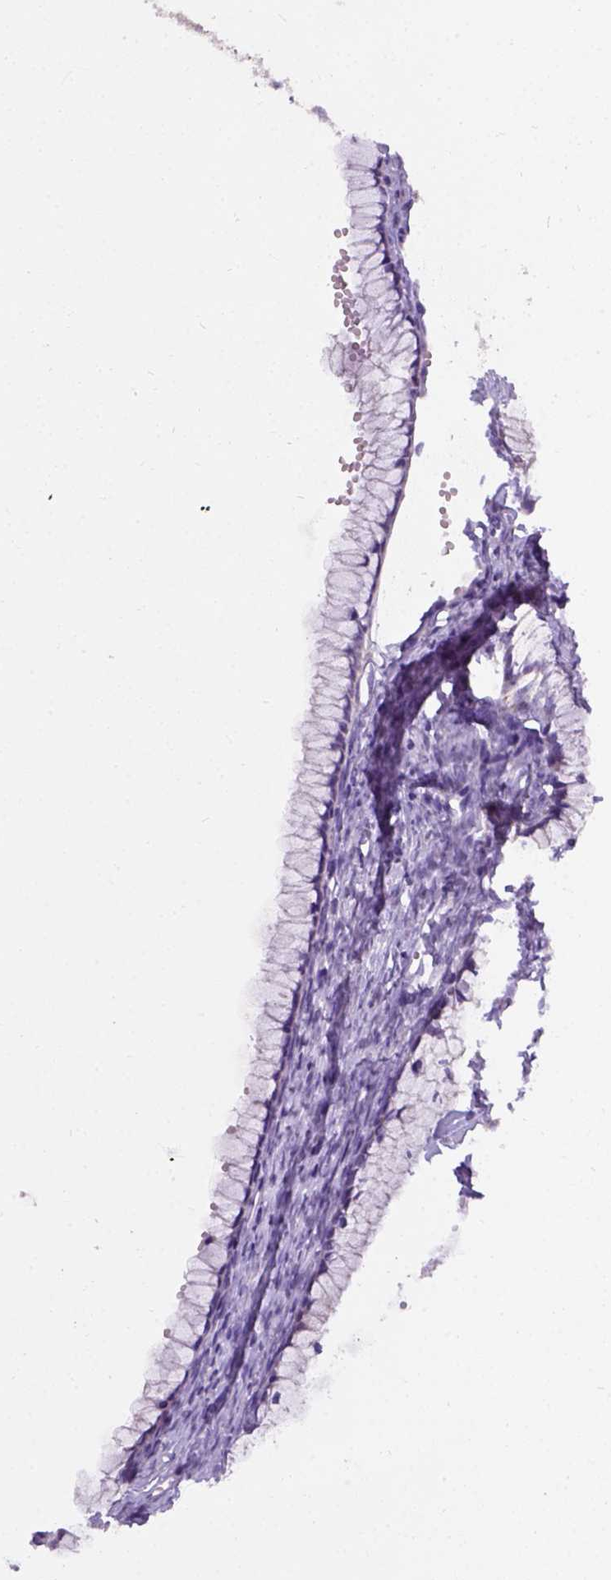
{"staining": {"intensity": "negative", "quantity": "none", "location": "none"}, "tissue": "ovarian cancer", "cell_type": "Tumor cells", "image_type": "cancer", "snomed": [{"axis": "morphology", "description": "Cystadenocarcinoma, mucinous, NOS"}, {"axis": "topography", "description": "Ovary"}], "caption": "Tumor cells are negative for brown protein staining in ovarian cancer.", "gene": "L2HGDH", "patient": {"sex": "female", "age": 41}}